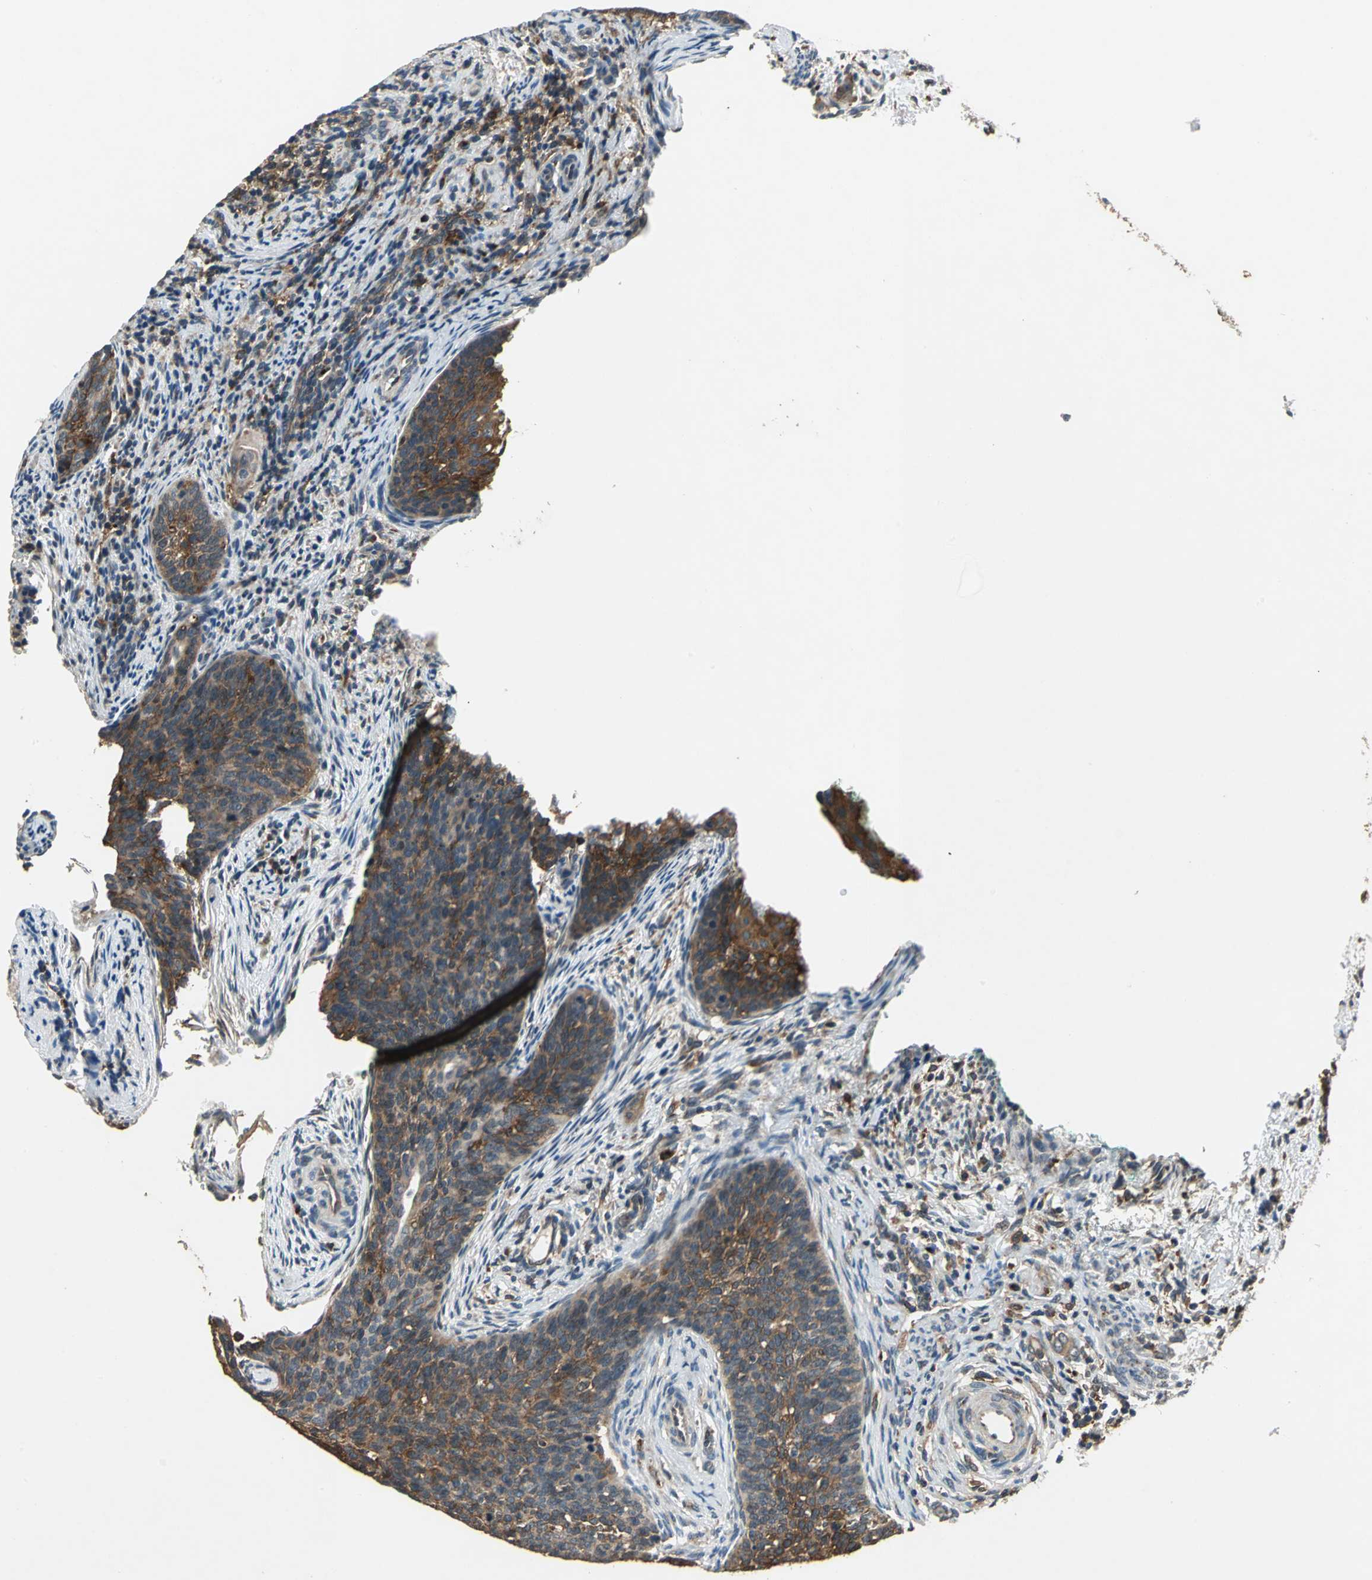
{"staining": {"intensity": "strong", "quantity": ">75%", "location": "cytoplasmic/membranous"}, "tissue": "cervical cancer", "cell_type": "Tumor cells", "image_type": "cancer", "snomed": [{"axis": "morphology", "description": "Squamous cell carcinoma, NOS"}, {"axis": "topography", "description": "Cervix"}], "caption": "Squamous cell carcinoma (cervical) tissue displays strong cytoplasmic/membranous positivity in approximately >75% of tumor cells The staining is performed using DAB (3,3'-diaminobenzidine) brown chromogen to label protein expression. The nuclei are counter-stained blue using hematoxylin.", "gene": "NFKBIE", "patient": {"sex": "female", "age": 33}}